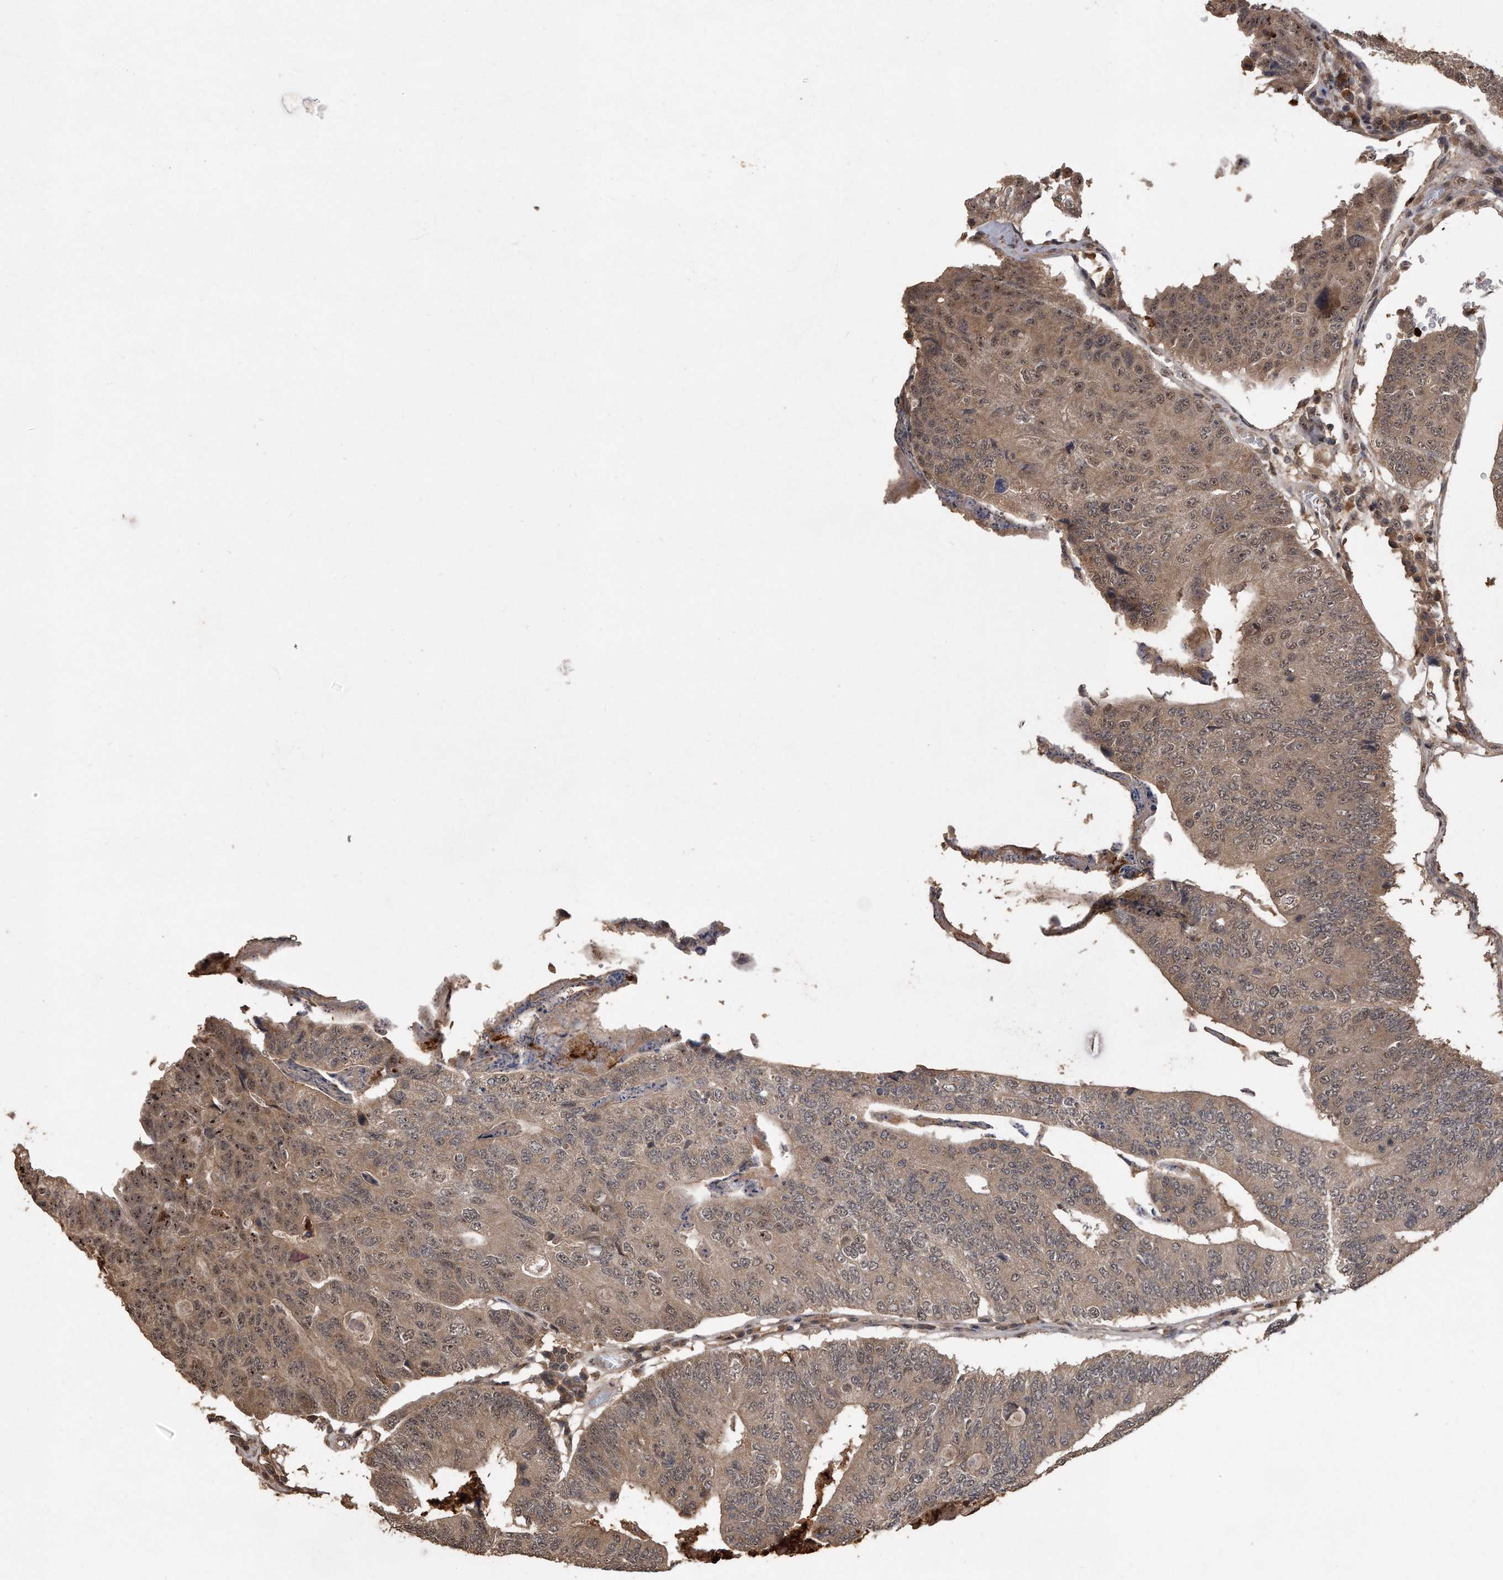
{"staining": {"intensity": "weak", "quantity": ">75%", "location": "cytoplasmic/membranous,nuclear"}, "tissue": "colorectal cancer", "cell_type": "Tumor cells", "image_type": "cancer", "snomed": [{"axis": "morphology", "description": "Adenocarcinoma, NOS"}, {"axis": "topography", "description": "Colon"}], "caption": "Immunohistochemical staining of human adenocarcinoma (colorectal) displays low levels of weak cytoplasmic/membranous and nuclear protein positivity in about >75% of tumor cells.", "gene": "PELO", "patient": {"sex": "female", "age": 67}}